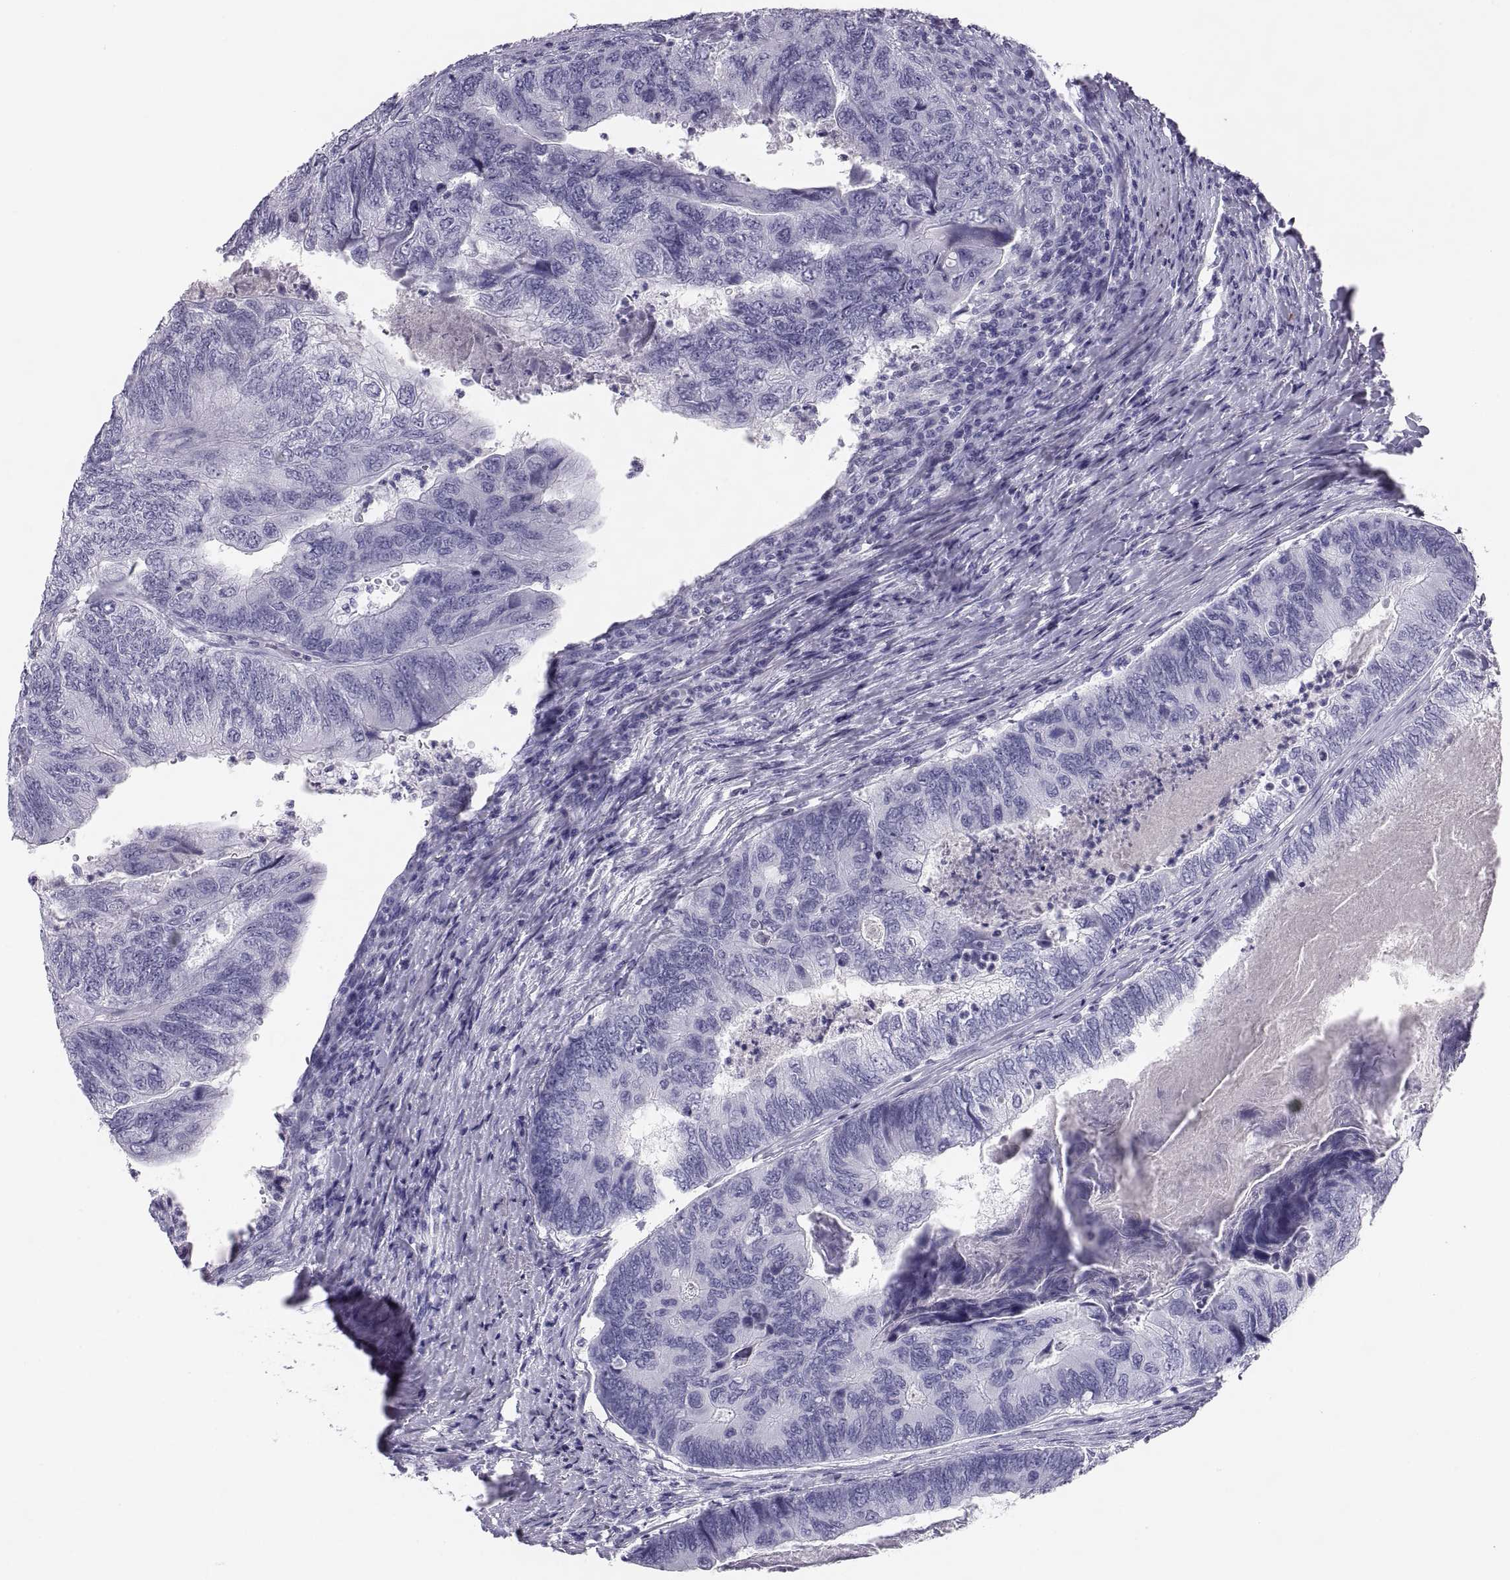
{"staining": {"intensity": "negative", "quantity": "none", "location": "none"}, "tissue": "colorectal cancer", "cell_type": "Tumor cells", "image_type": "cancer", "snomed": [{"axis": "morphology", "description": "Adenocarcinoma, NOS"}, {"axis": "topography", "description": "Colon"}], "caption": "Human colorectal cancer stained for a protein using IHC reveals no staining in tumor cells.", "gene": "PAX2", "patient": {"sex": "female", "age": 67}}